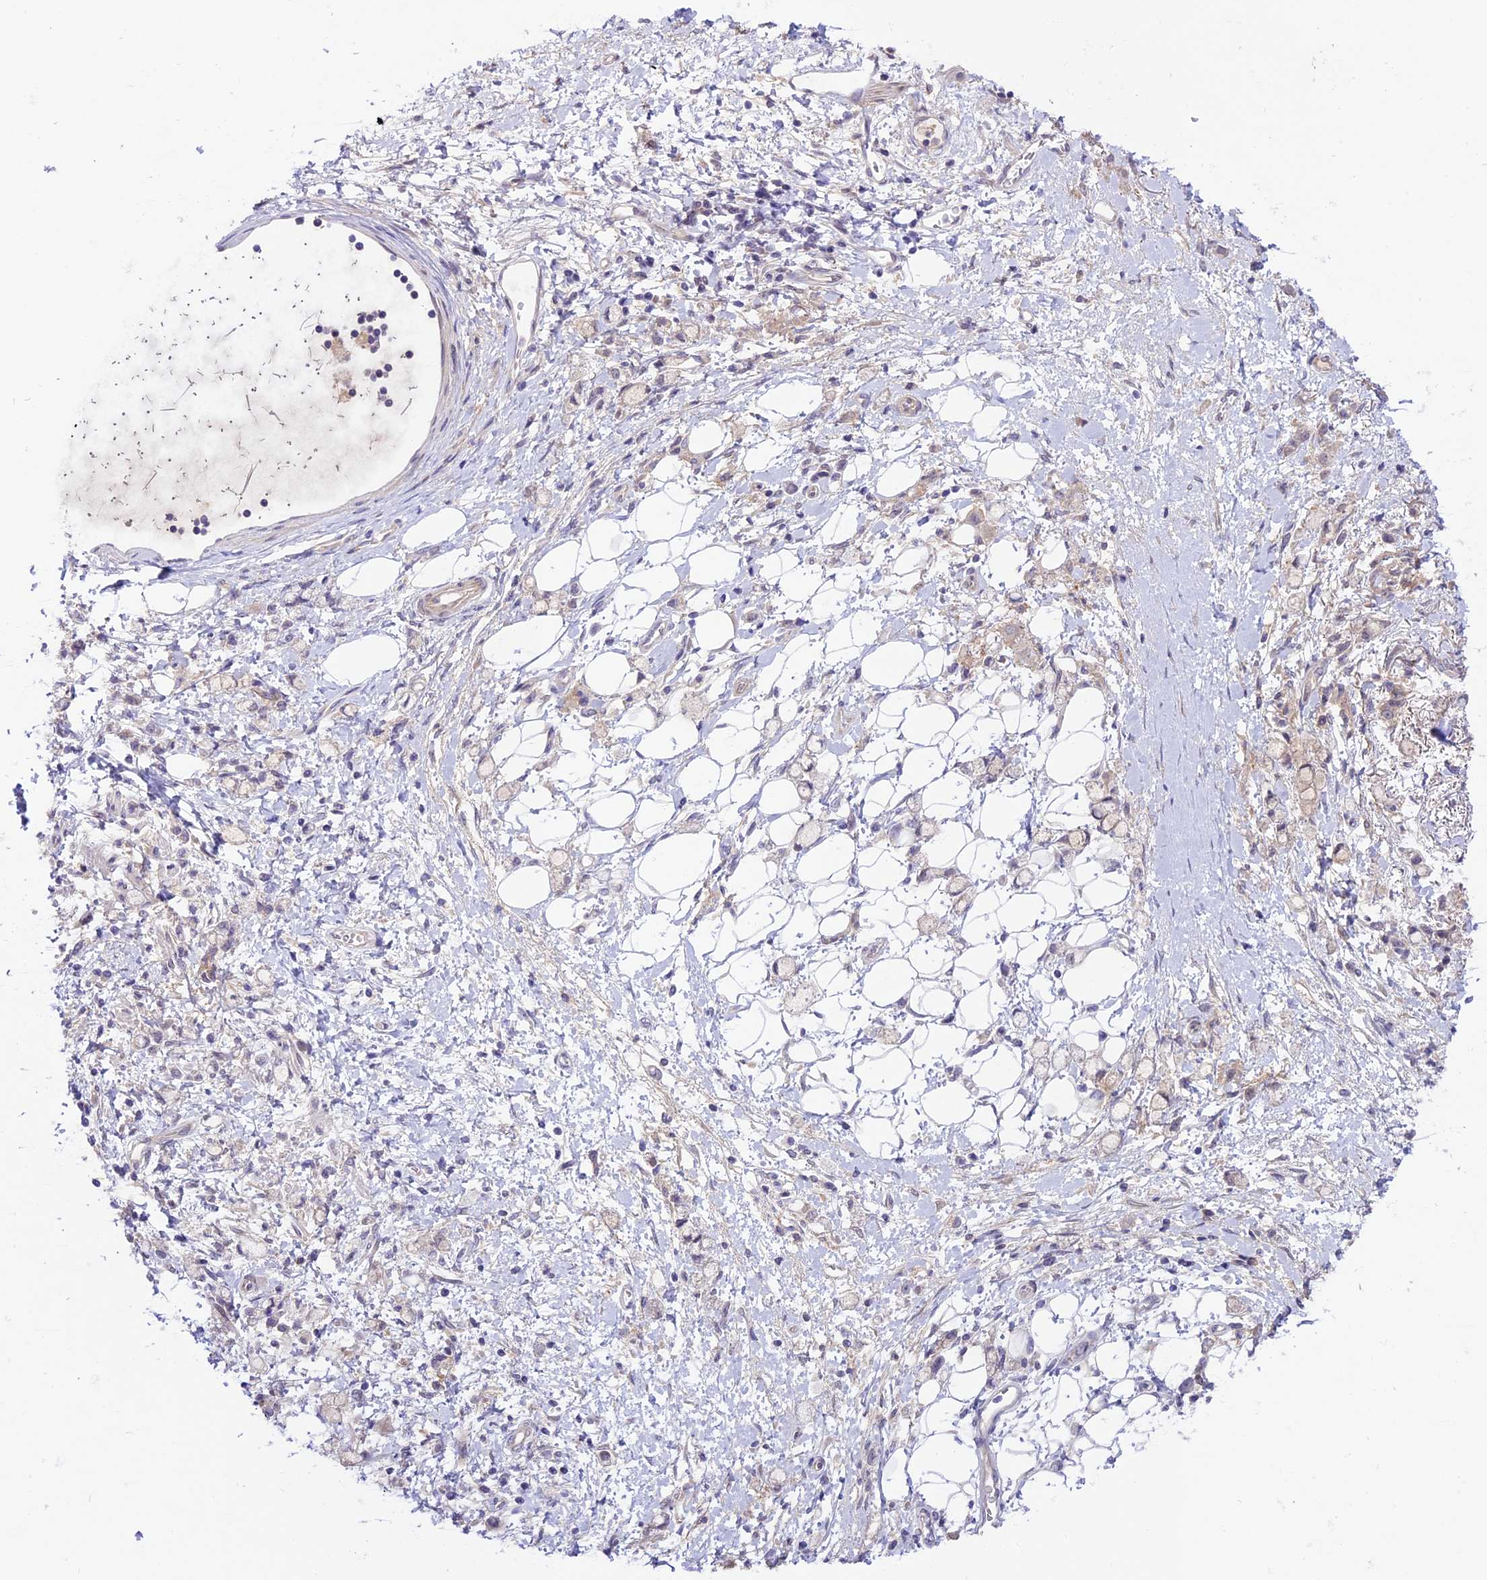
{"staining": {"intensity": "negative", "quantity": "none", "location": "none"}, "tissue": "stomach cancer", "cell_type": "Tumor cells", "image_type": "cancer", "snomed": [{"axis": "morphology", "description": "Adenocarcinoma, NOS"}, {"axis": "topography", "description": "Stomach"}], "caption": "This is a image of immunohistochemistry (IHC) staining of stomach cancer (adenocarcinoma), which shows no expression in tumor cells.", "gene": "SPRED1", "patient": {"sex": "female", "age": 60}}